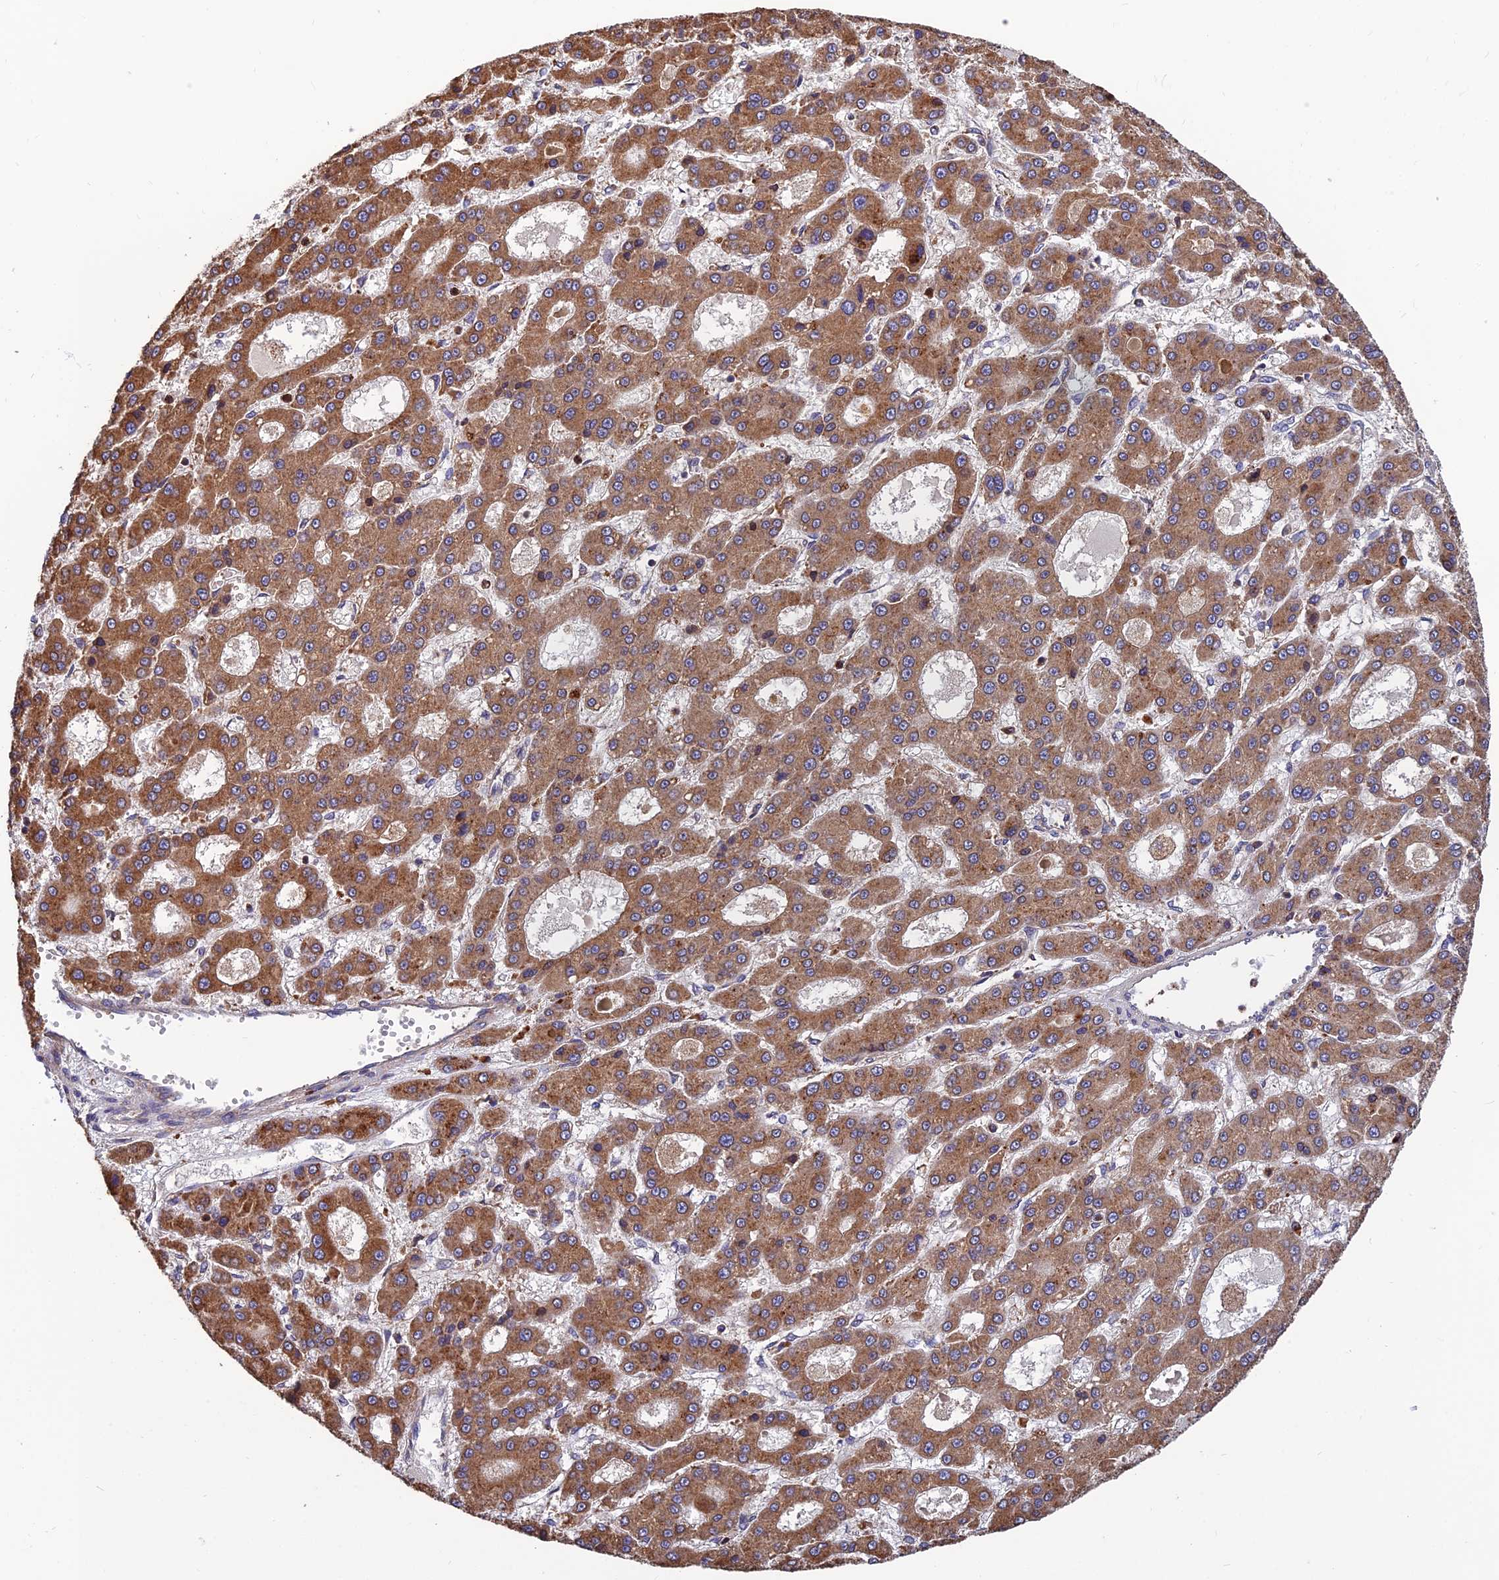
{"staining": {"intensity": "moderate", "quantity": ">75%", "location": "cytoplasmic/membranous"}, "tissue": "liver cancer", "cell_type": "Tumor cells", "image_type": "cancer", "snomed": [{"axis": "morphology", "description": "Carcinoma, Hepatocellular, NOS"}, {"axis": "topography", "description": "Liver"}], "caption": "Human liver cancer (hepatocellular carcinoma) stained with a protein marker demonstrates moderate staining in tumor cells.", "gene": "UMAD1", "patient": {"sex": "male", "age": 70}}